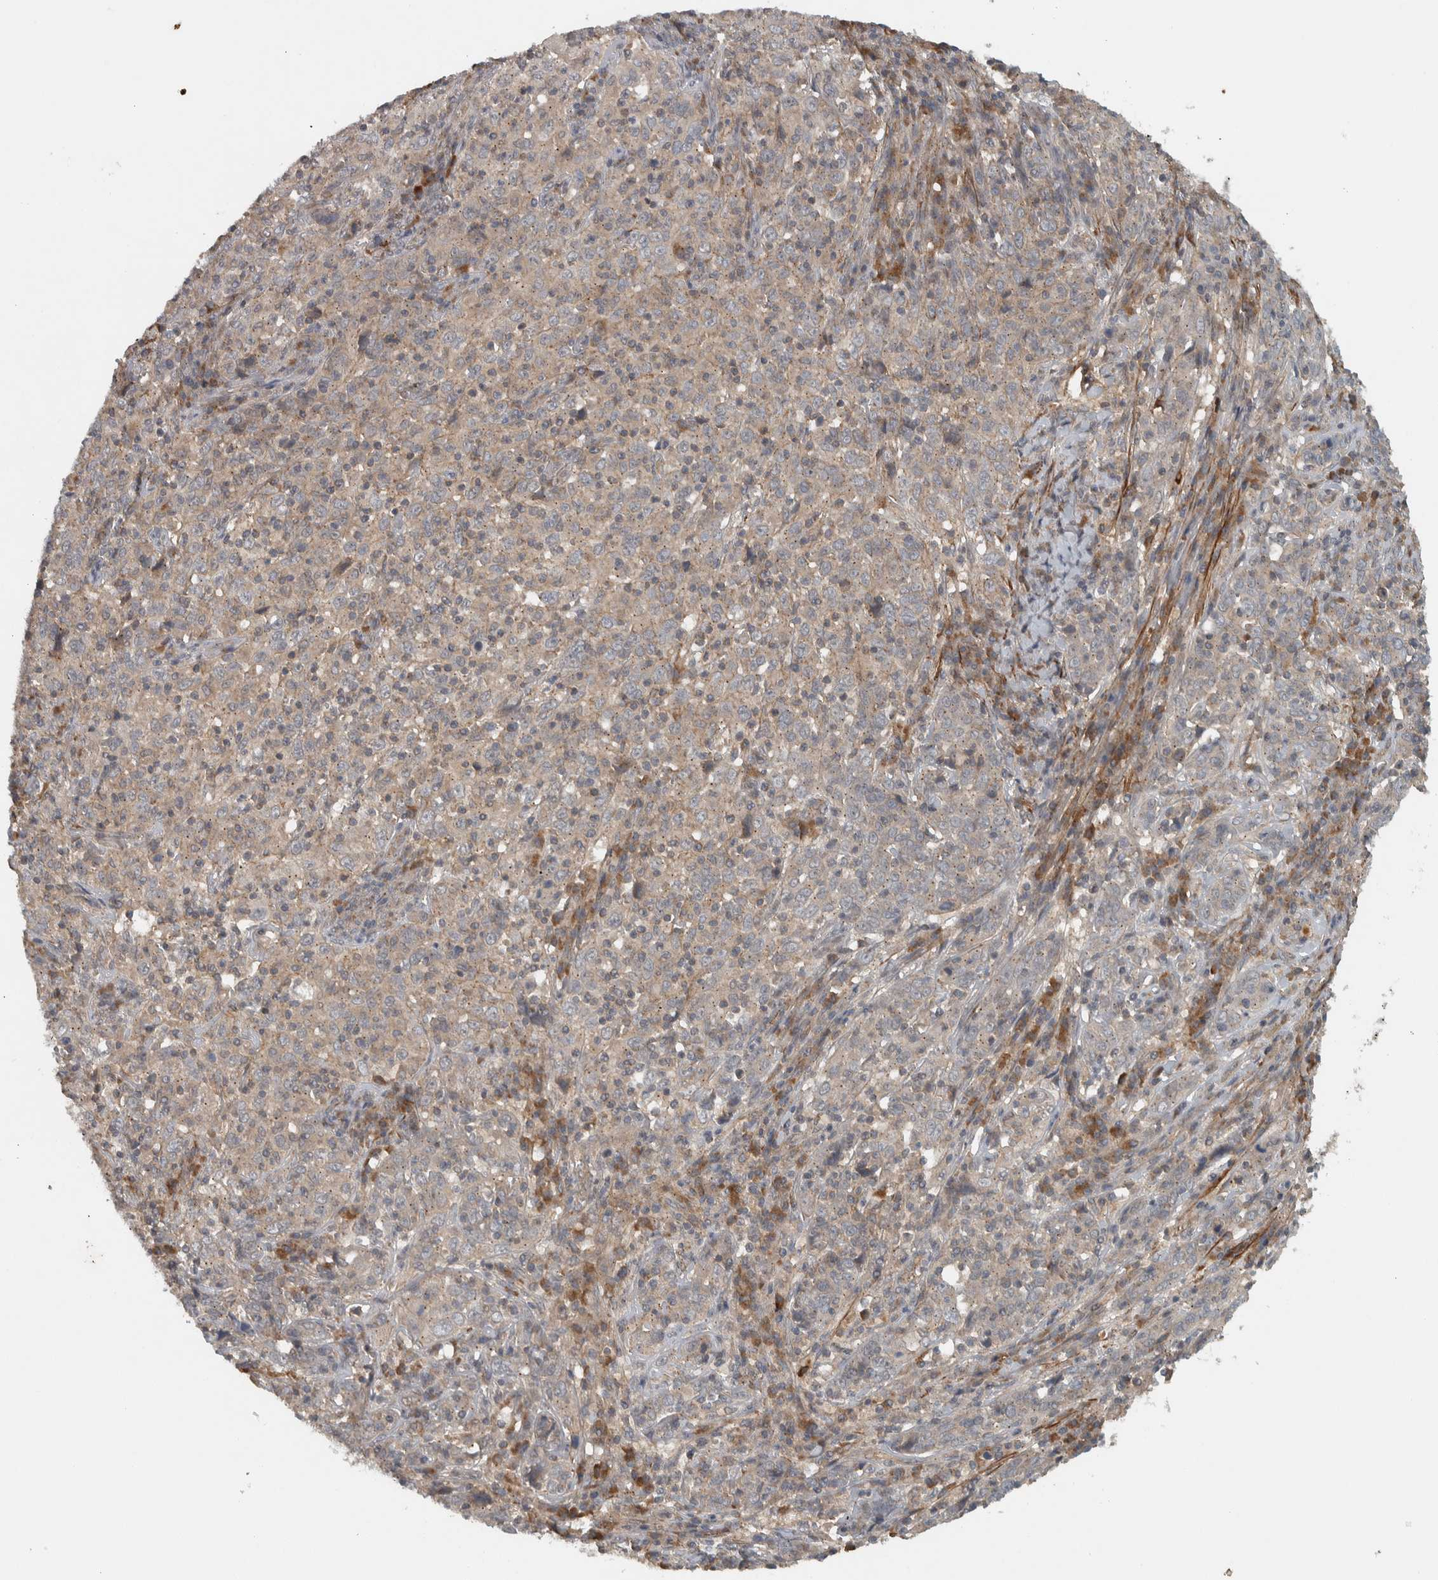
{"staining": {"intensity": "weak", "quantity": "<25%", "location": "cytoplasmic/membranous"}, "tissue": "cervical cancer", "cell_type": "Tumor cells", "image_type": "cancer", "snomed": [{"axis": "morphology", "description": "Squamous cell carcinoma, NOS"}, {"axis": "topography", "description": "Cervix"}], "caption": "Tumor cells show no significant expression in cervical cancer (squamous cell carcinoma). Brightfield microscopy of immunohistochemistry stained with DAB (brown) and hematoxylin (blue), captured at high magnification.", "gene": "LBHD1", "patient": {"sex": "female", "age": 46}}